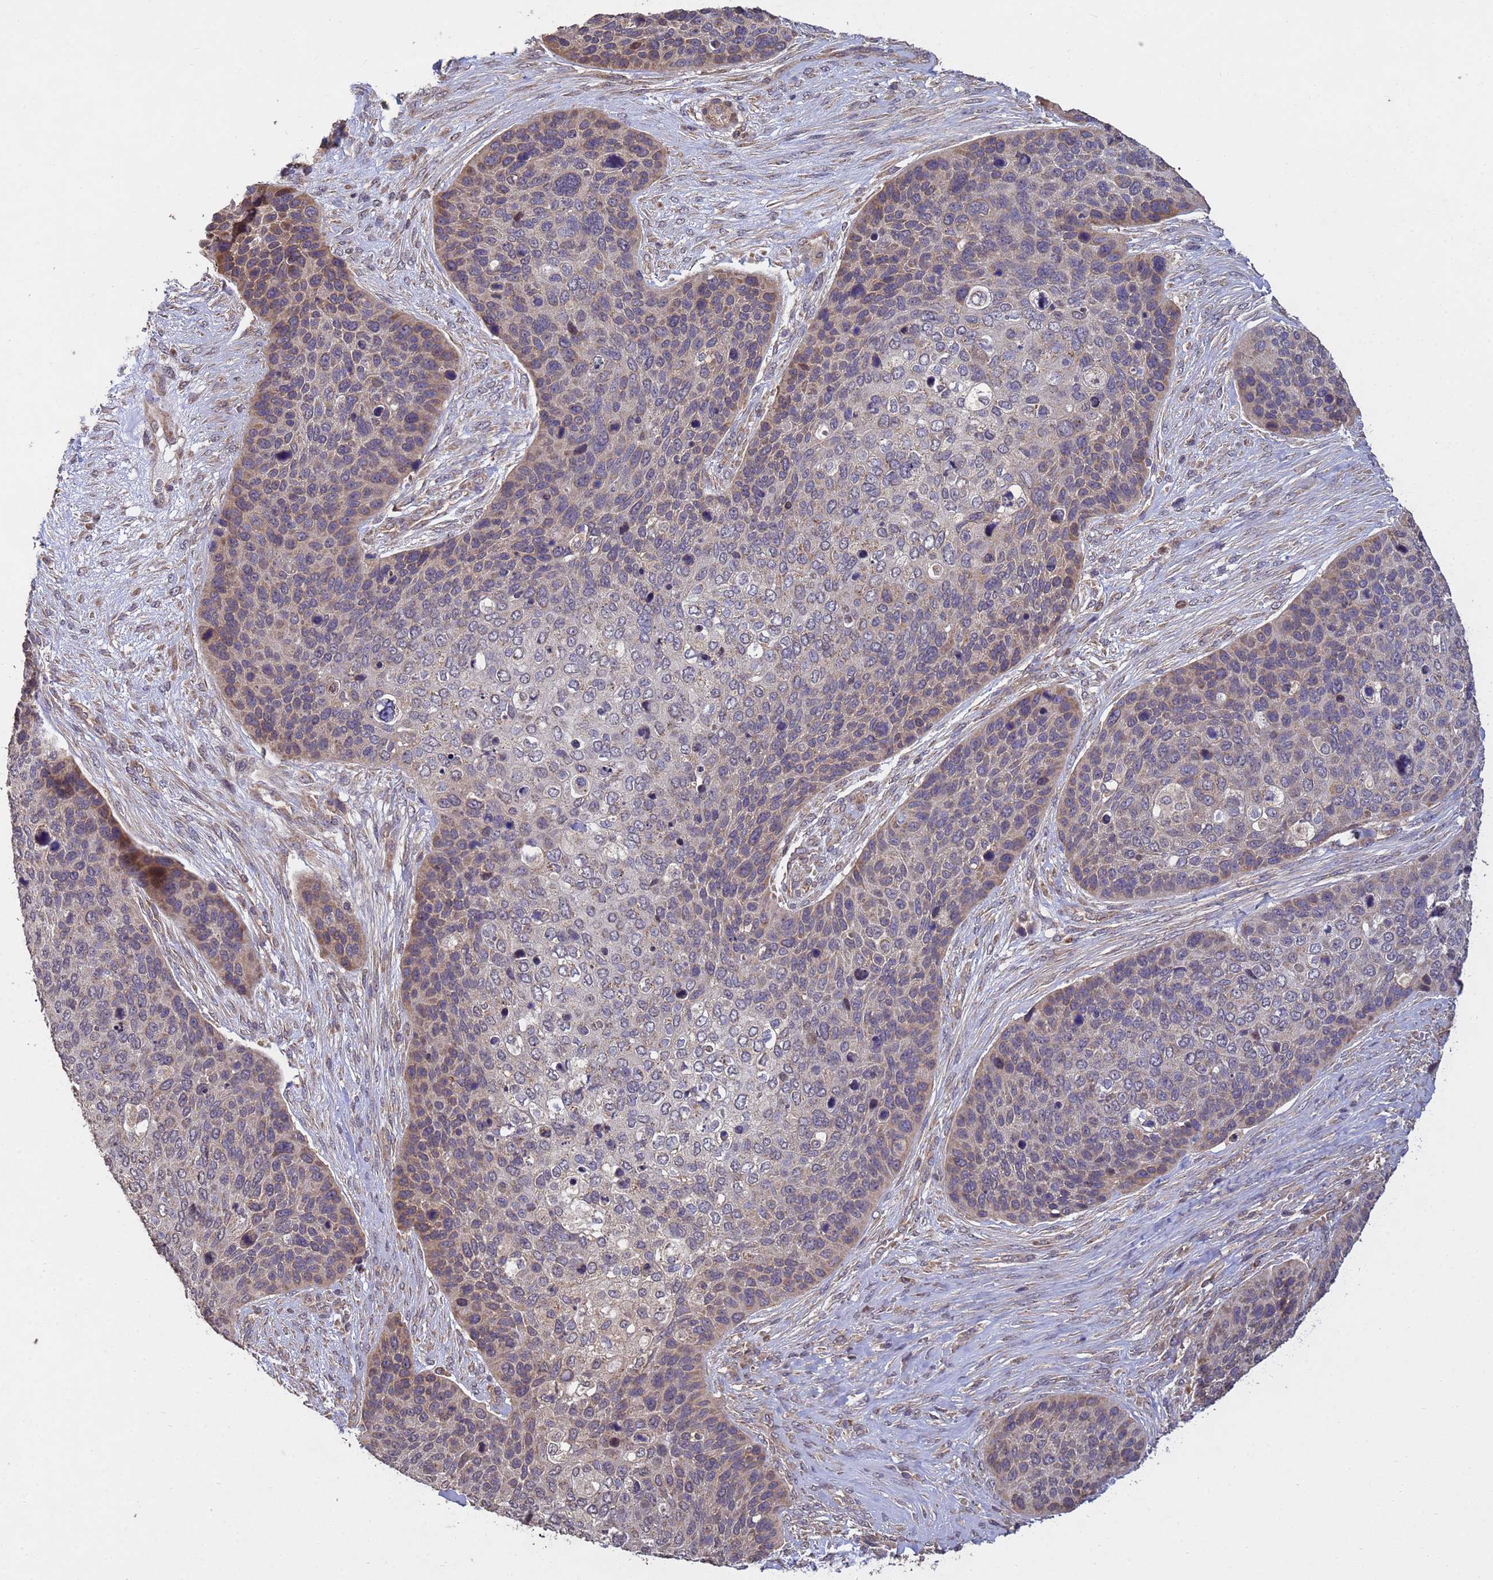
{"staining": {"intensity": "moderate", "quantity": "<25%", "location": "cytoplasmic/membranous"}, "tissue": "skin cancer", "cell_type": "Tumor cells", "image_type": "cancer", "snomed": [{"axis": "morphology", "description": "Basal cell carcinoma"}, {"axis": "topography", "description": "Skin"}], "caption": "Human skin cancer stained with a brown dye displays moderate cytoplasmic/membranous positive expression in approximately <25% of tumor cells.", "gene": "P2RX7", "patient": {"sex": "female", "age": 74}}